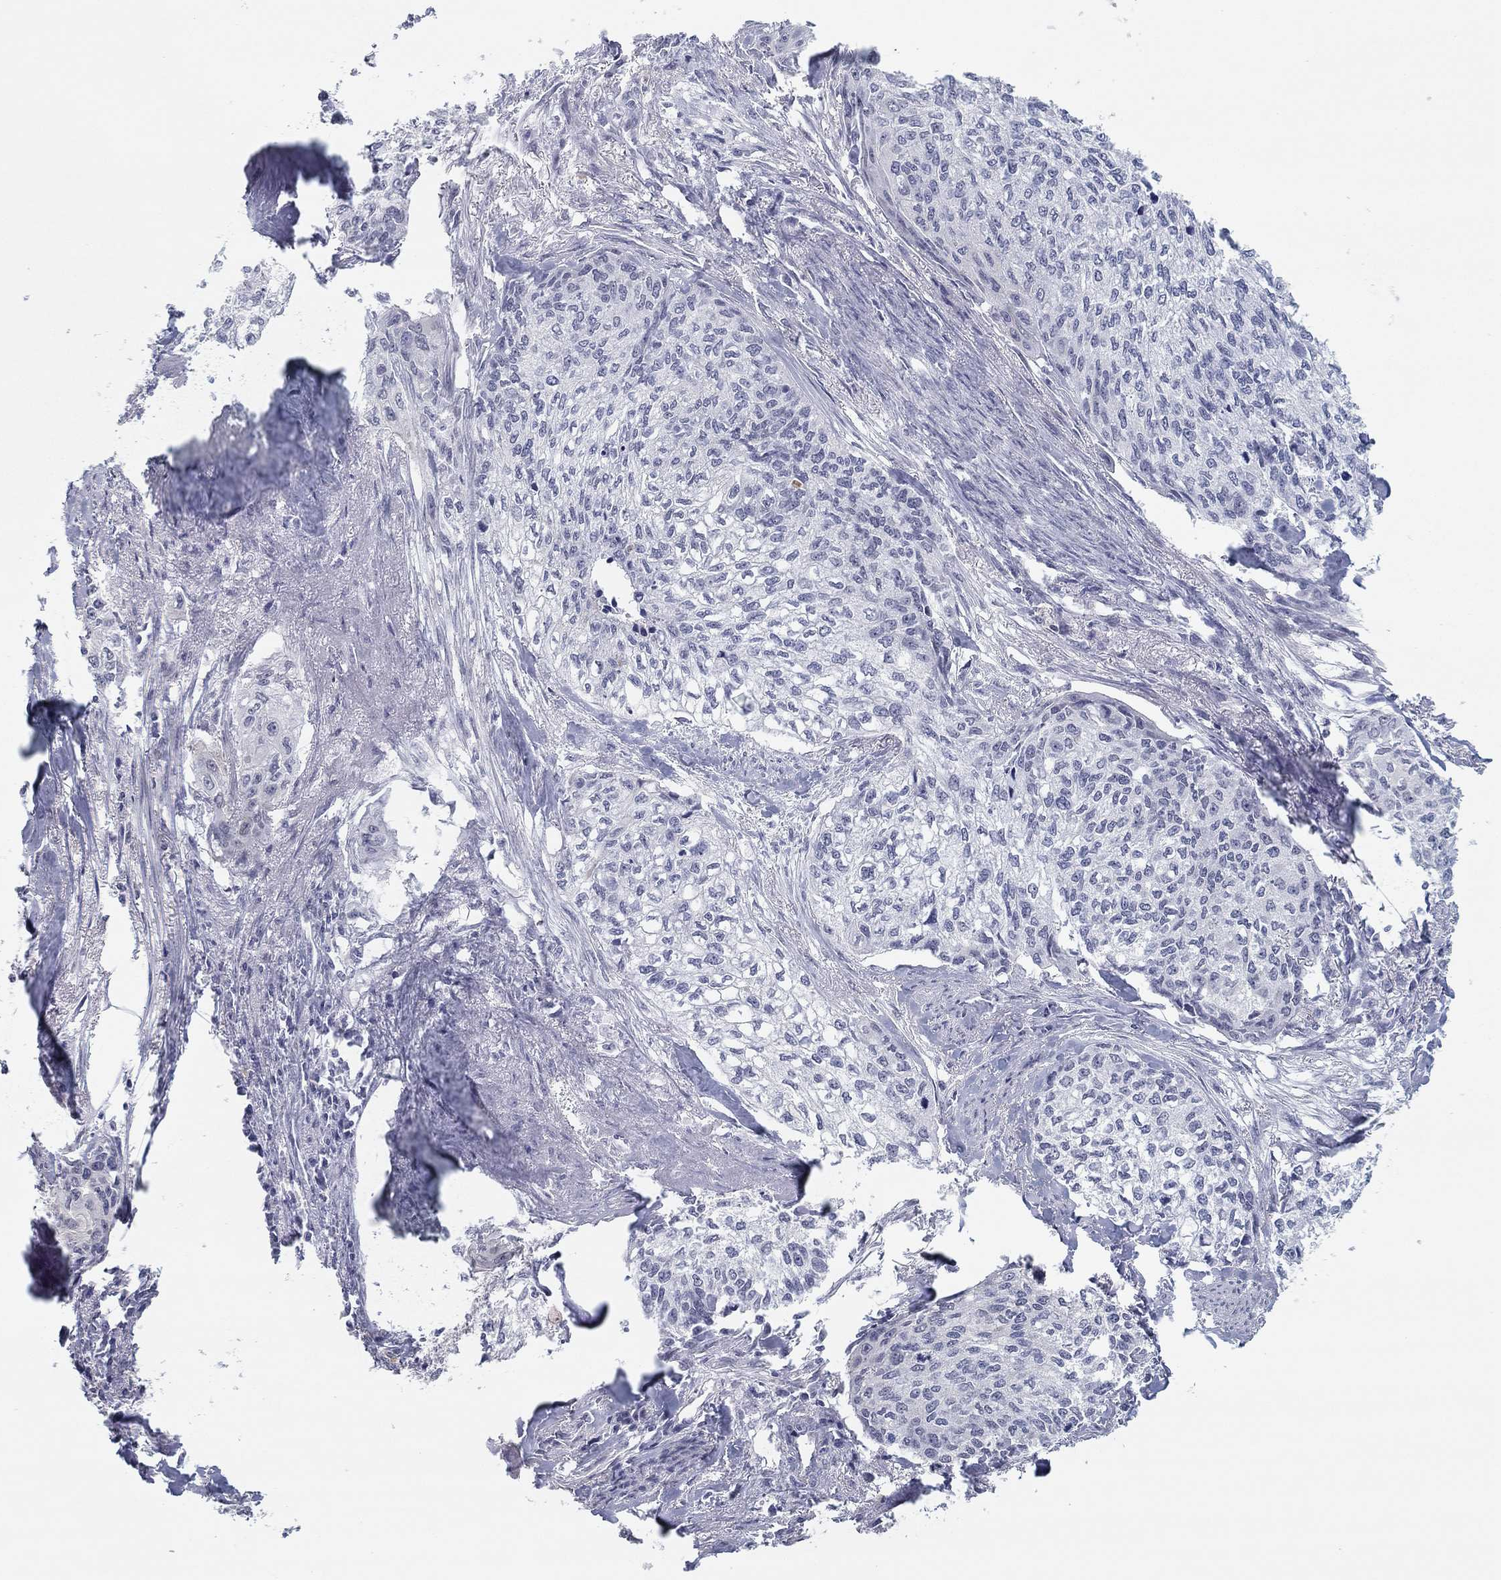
{"staining": {"intensity": "negative", "quantity": "none", "location": "none"}, "tissue": "cervical cancer", "cell_type": "Tumor cells", "image_type": "cancer", "snomed": [{"axis": "morphology", "description": "Squamous cell carcinoma, NOS"}, {"axis": "topography", "description": "Cervix"}], "caption": "An IHC image of cervical cancer (squamous cell carcinoma) is shown. There is no staining in tumor cells of cervical cancer (squamous cell carcinoma).", "gene": "SLC22A2", "patient": {"sex": "female", "age": 58}}